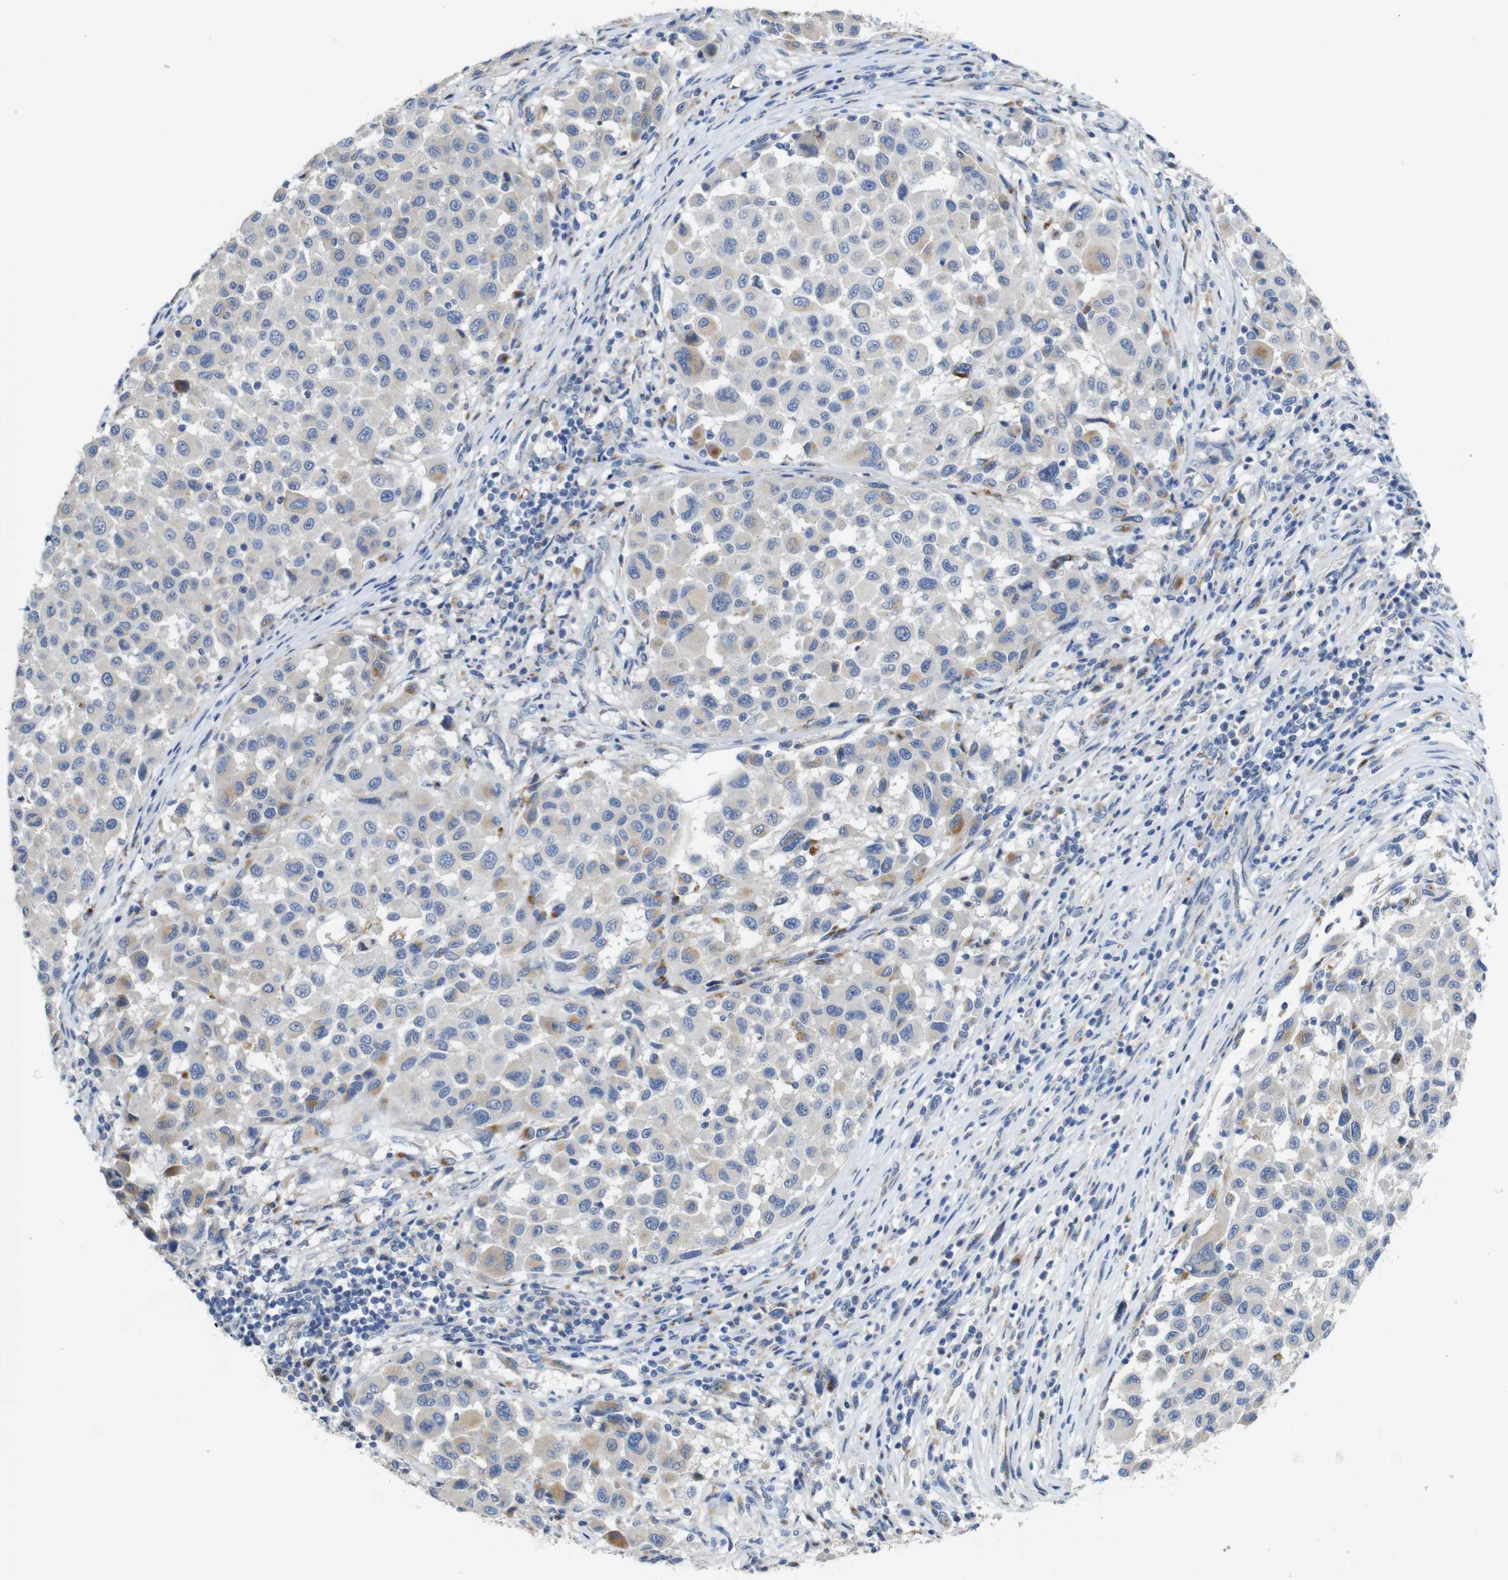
{"staining": {"intensity": "weak", "quantity": "<25%", "location": "cytoplasmic/membranous"}, "tissue": "melanoma", "cell_type": "Tumor cells", "image_type": "cancer", "snomed": [{"axis": "morphology", "description": "Malignant melanoma, Metastatic site"}, {"axis": "topography", "description": "Lymph node"}], "caption": "IHC of human malignant melanoma (metastatic site) demonstrates no staining in tumor cells. Nuclei are stained in blue.", "gene": "NHLRC3", "patient": {"sex": "male", "age": 61}}